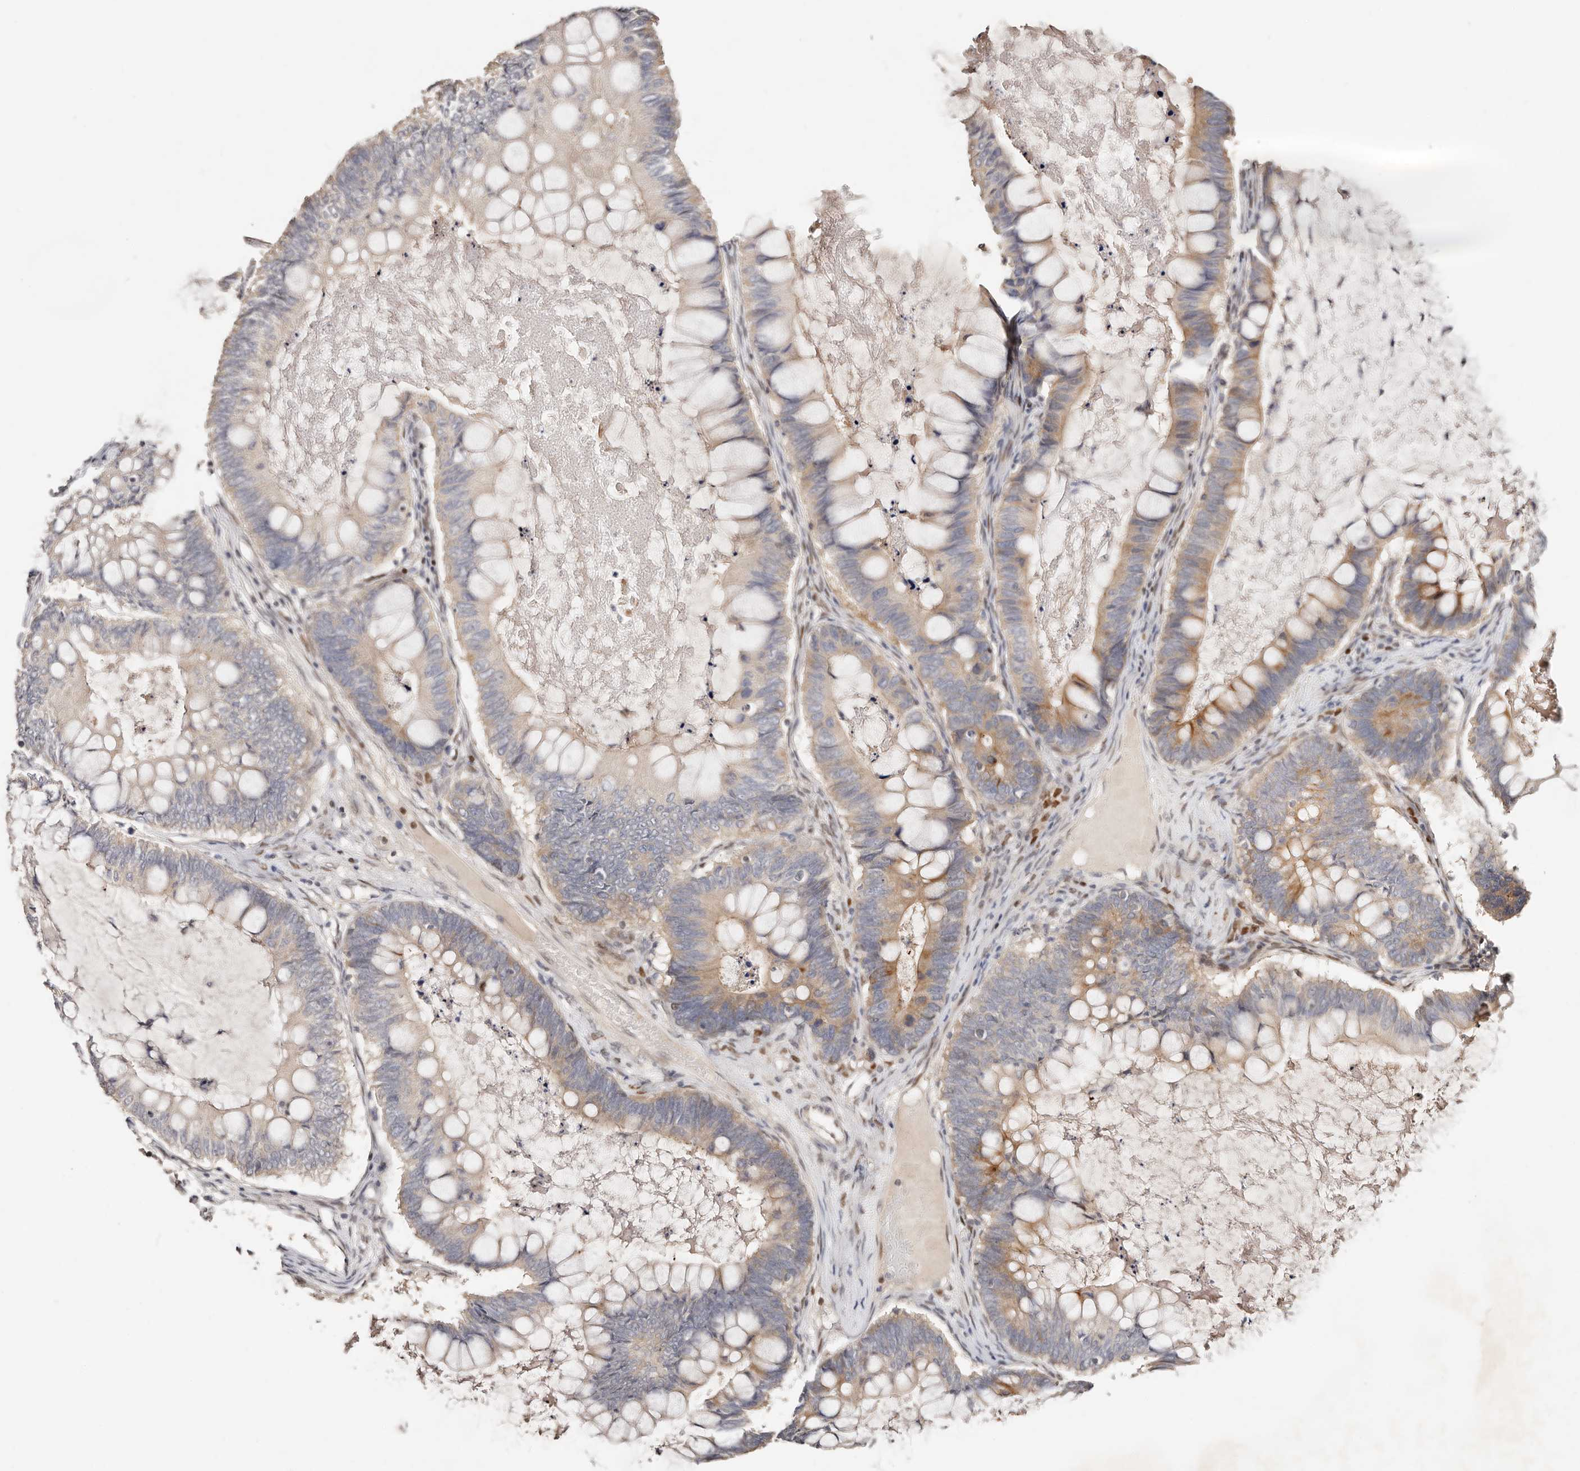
{"staining": {"intensity": "weak", "quantity": "25%-75%", "location": "cytoplasmic/membranous"}, "tissue": "ovarian cancer", "cell_type": "Tumor cells", "image_type": "cancer", "snomed": [{"axis": "morphology", "description": "Cystadenocarcinoma, mucinous, NOS"}, {"axis": "topography", "description": "Ovary"}], "caption": "This is a micrograph of immunohistochemistry staining of mucinous cystadenocarcinoma (ovarian), which shows weak expression in the cytoplasmic/membranous of tumor cells.", "gene": "IQGAP3", "patient": {"sex": "female", "age": 61}}